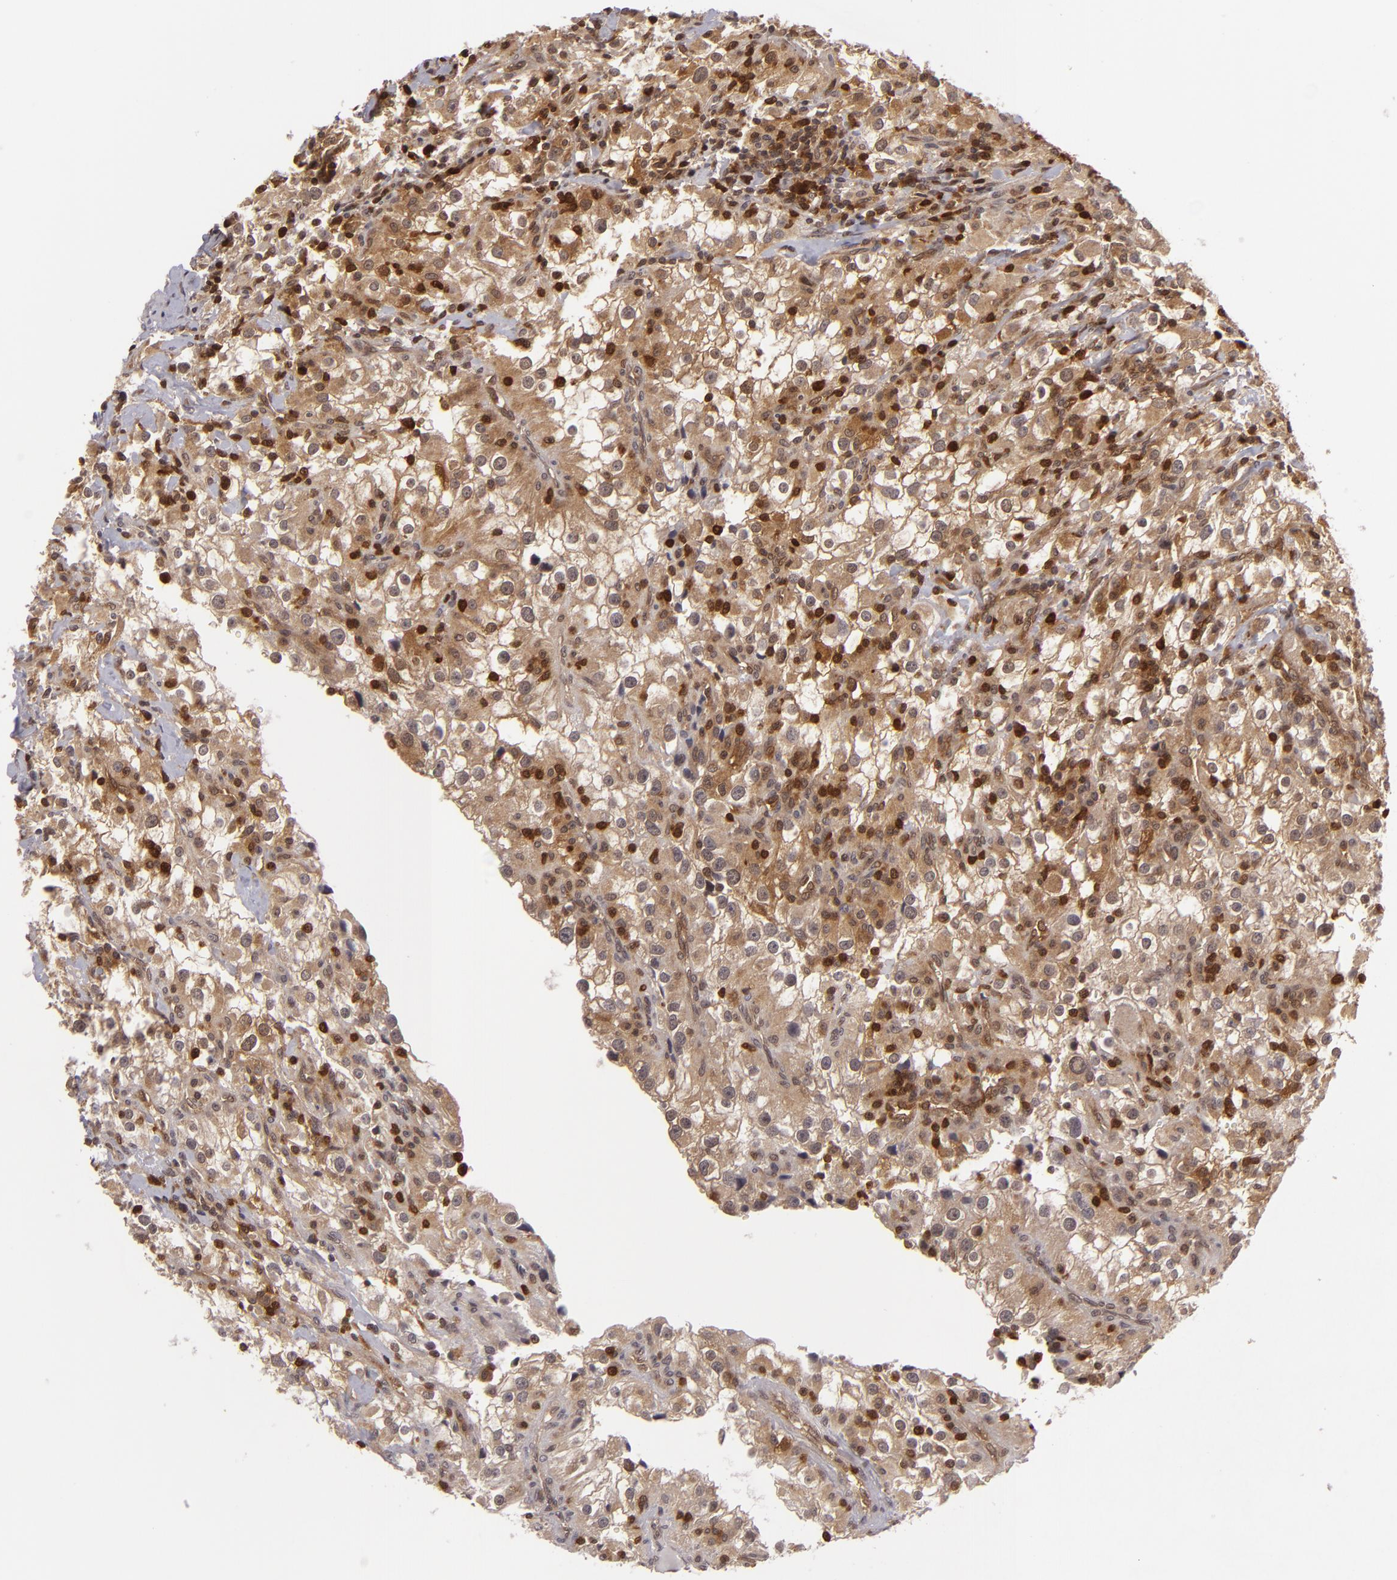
{"staining": {"intensity": "strong", "quantity": "25%-75%", "location": "cytoplasmic/membranous,nuclear"}, "tissue": "renal cancer", "cell_type": "Tumor cells", "image_type": "cancer", "snomed": [{"axis": "morphology", "description": "Adenocarcinoma, NOS"}, {"axis": "topography", "description": "Kidney"}], "caption": "Human renal cancer (adenocarcinoma) stained for a protein (brown) shows strong cytoplasmic/membranous and nuclear positive positivity in about 25%-75% of tumor cells.", "gene": "ZBTB33", "patient": {"sex": "female", "age": 52}}